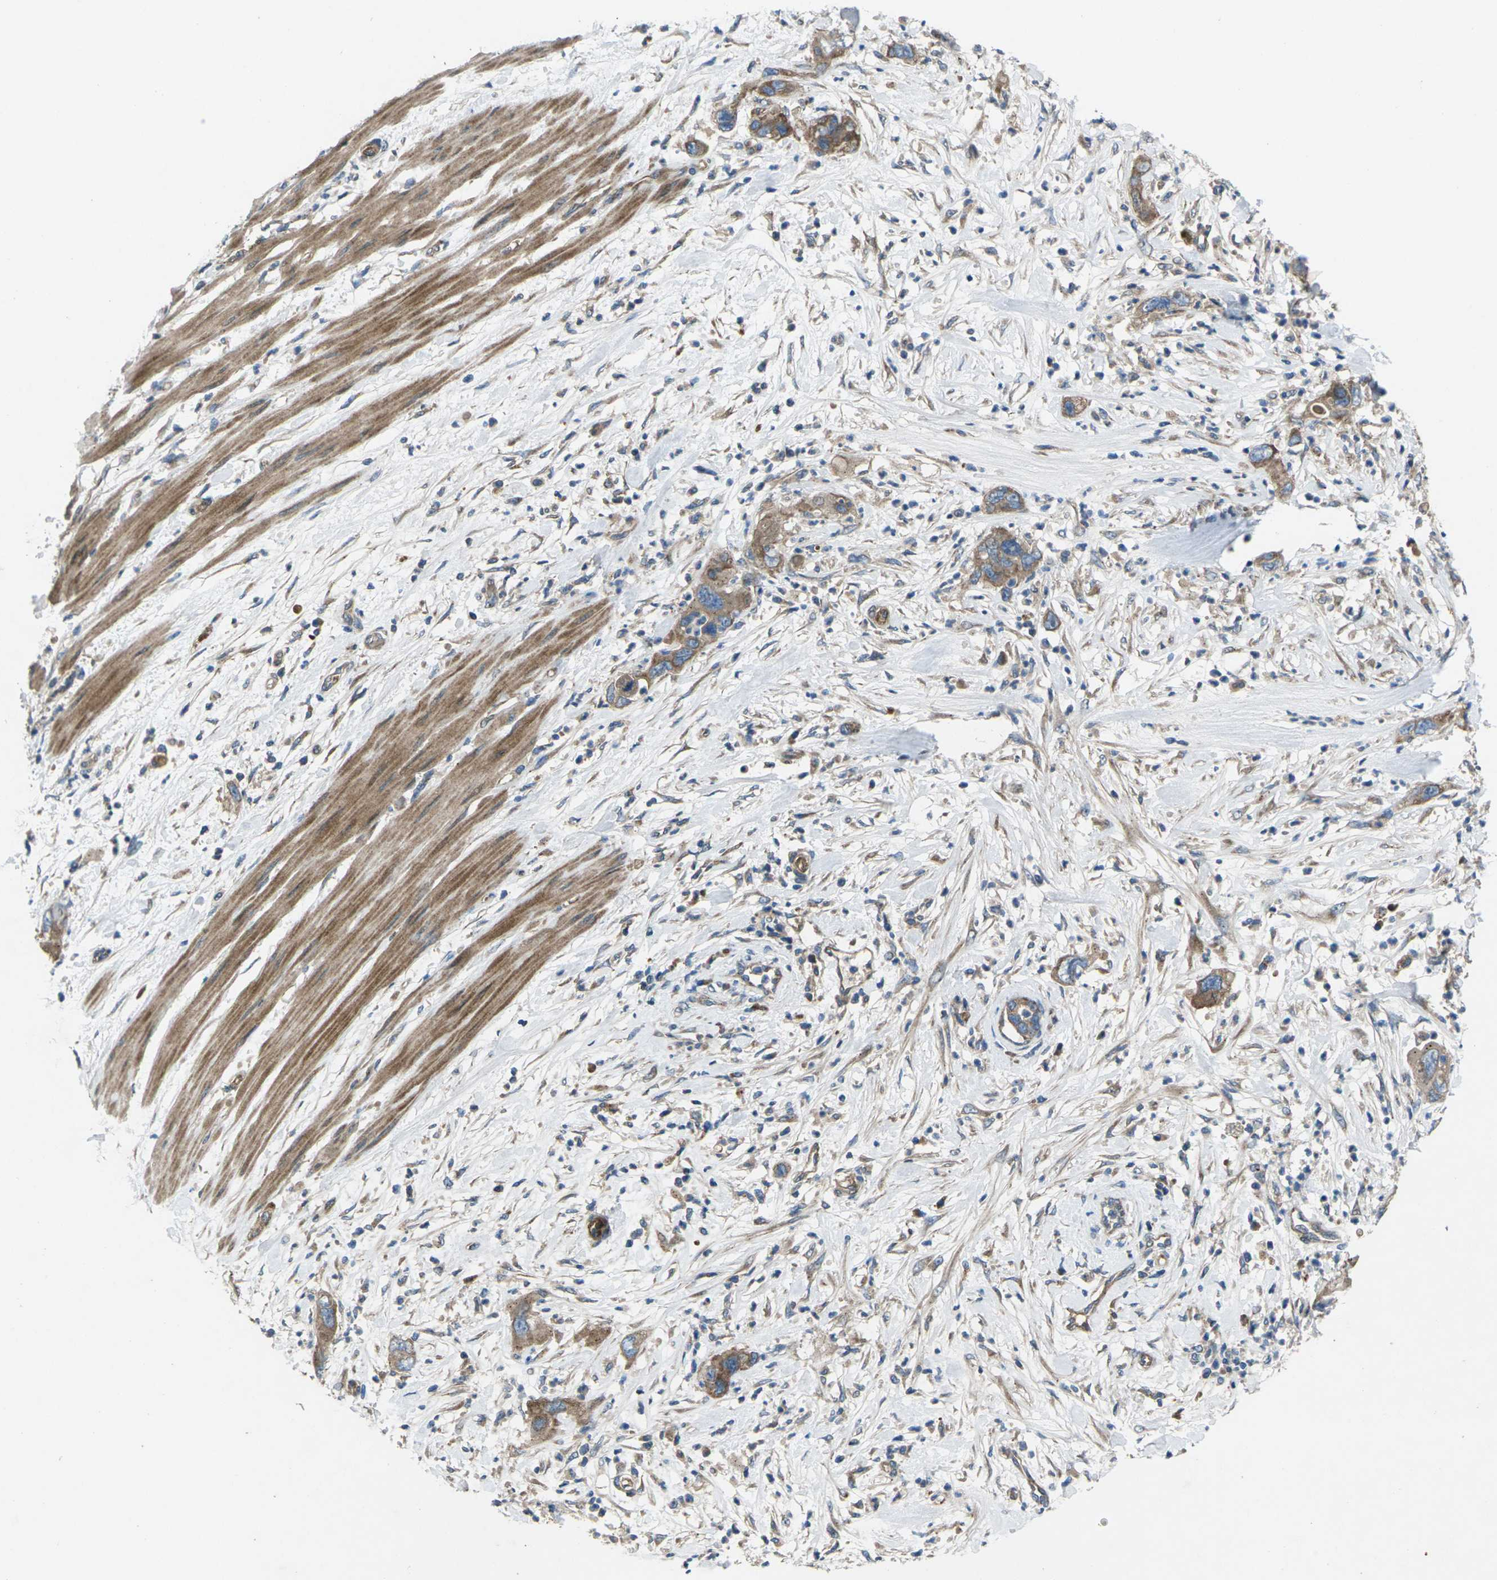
{"staining": {"intensity": "moderate", "quantity": ">75%", "location": "cytoplasmic/membranous"}, "tissue": "pancreatic cancer", "cell_type": "Tumor cells", "image_type": "cancer", "snomed": [{"axis": "morphology", "description": "Adenocarcinoma, NOS"}, {"axis": "topography", "description": "Pancreas"}], "caption": "A medium amount of moderate cytoplasmic/membranous expression is seen in approximately >75% of tumor cells in adenocarcinoma (pancreatic) tissue. (brown staining indicates protein expression, while blue staining denotes nuclei).", "gene": "EDNRA", "patient": {"sex": "female", "age": 71}}